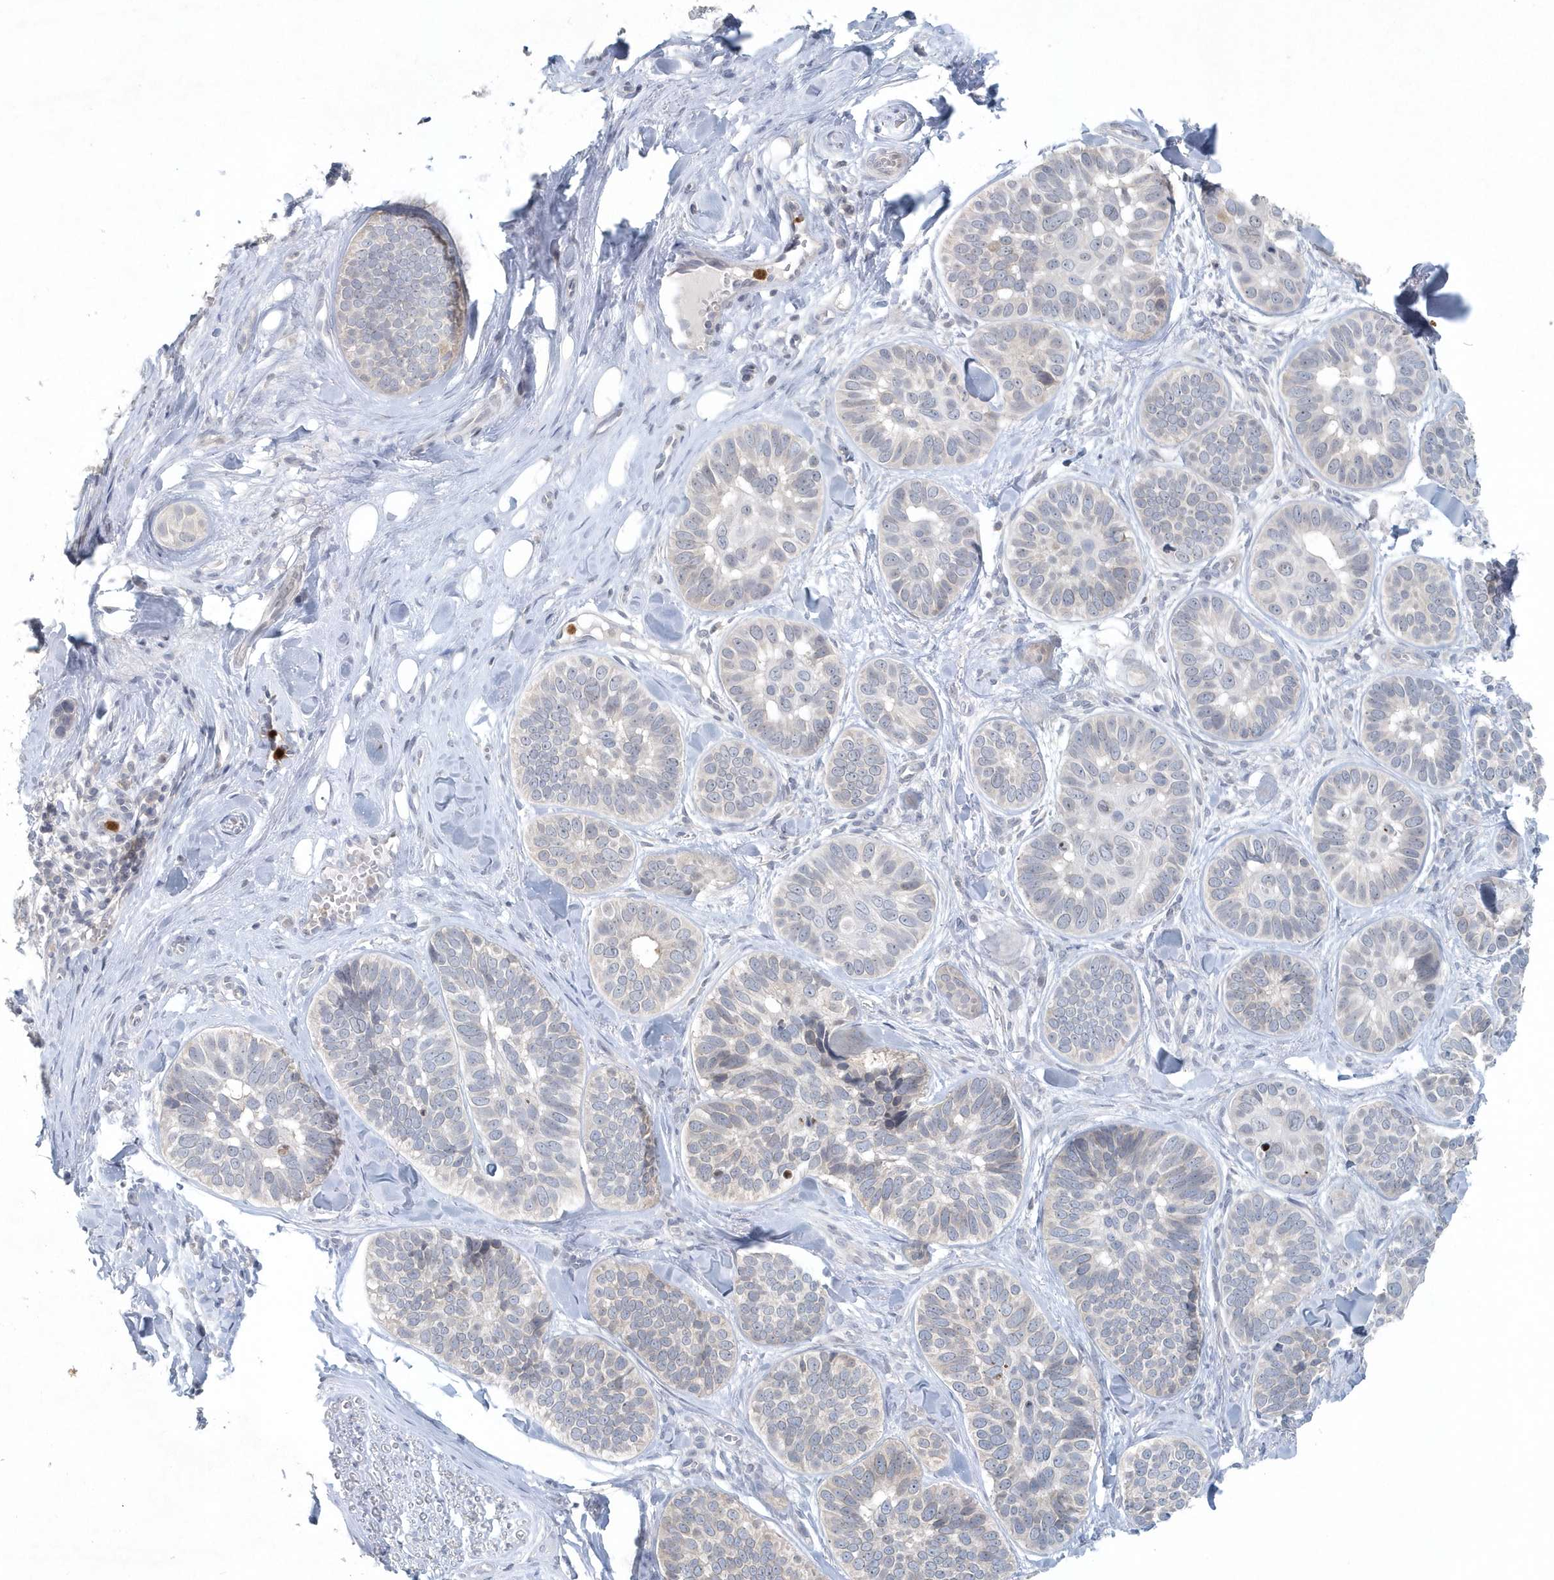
{"staining": {"intensity": "negative", "quantity": "none", "location": "none"}, "tissue": "skin cancer", "cell_type": "Tumor cells", "image_type": "cancer", "snomed": [{"axis": "morphology", "description": "Basal cell carcinoma"}, {"axis": "topography", "description": "Skin"}], "caption": "Immunohistochemistry histopathology image of skin basal cell carcinoma stained for a protein (brown), which demonstrates no positivity in tumor cells.", "gene": "NUP54", "patient": {"sex": "male", "age": 62}}